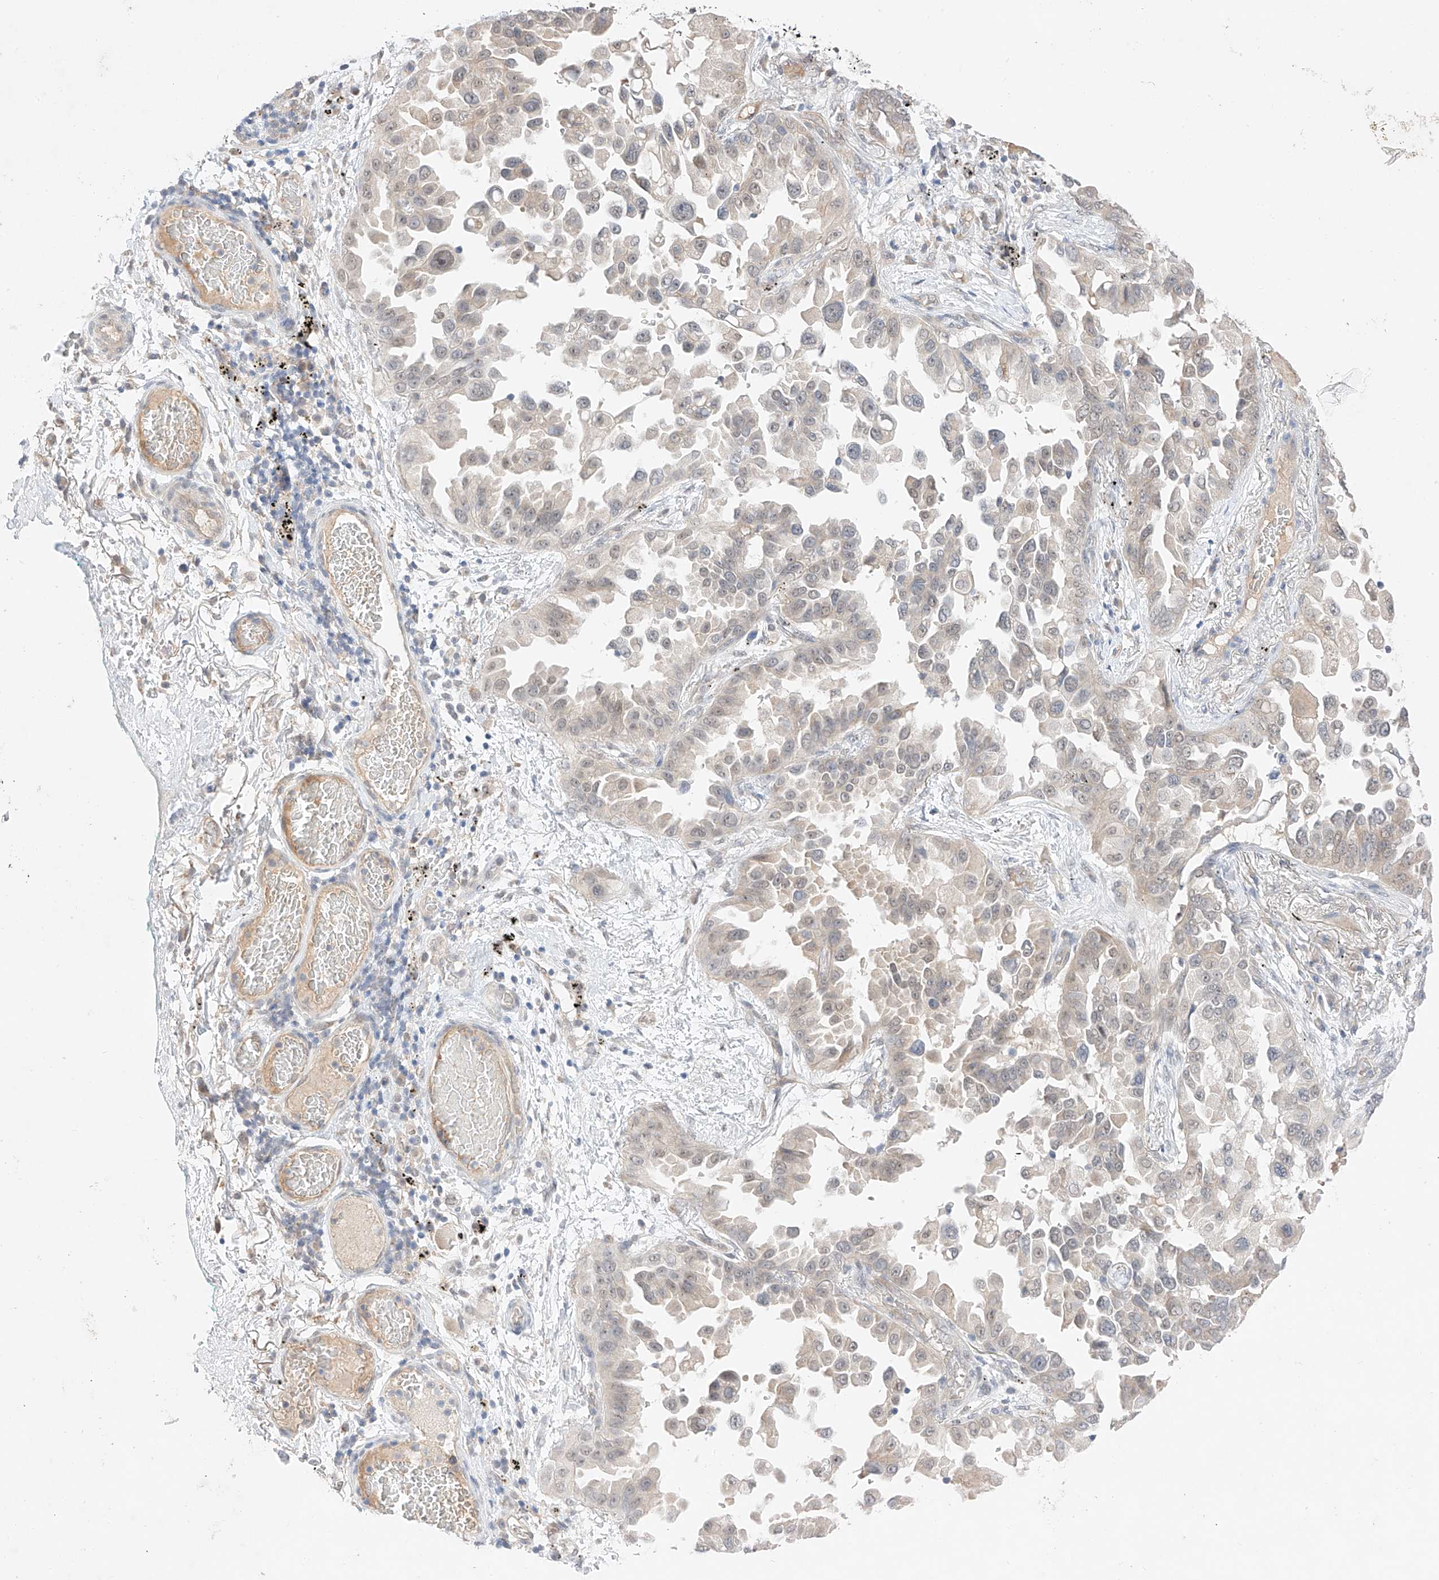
{"staining": {"intensity": "negative", "quantity": "none", "location": "none"}, "tissue": "lung cancer", "cell_type": "Tumor cells", "image_type": "cancer", "snomed": [{"axis": "morphology", "description": "Adenocarcinoma, NOS"}, {"axis": "topography", "description": "Lung"}], "caption": "IHC histopathology image of adenocarcinoma (lung) stained for a protein (brown), which reveals no staining in tumor cells.", "gene": "IL22RA2", "patient": {"sex": "female", "age": 67}}